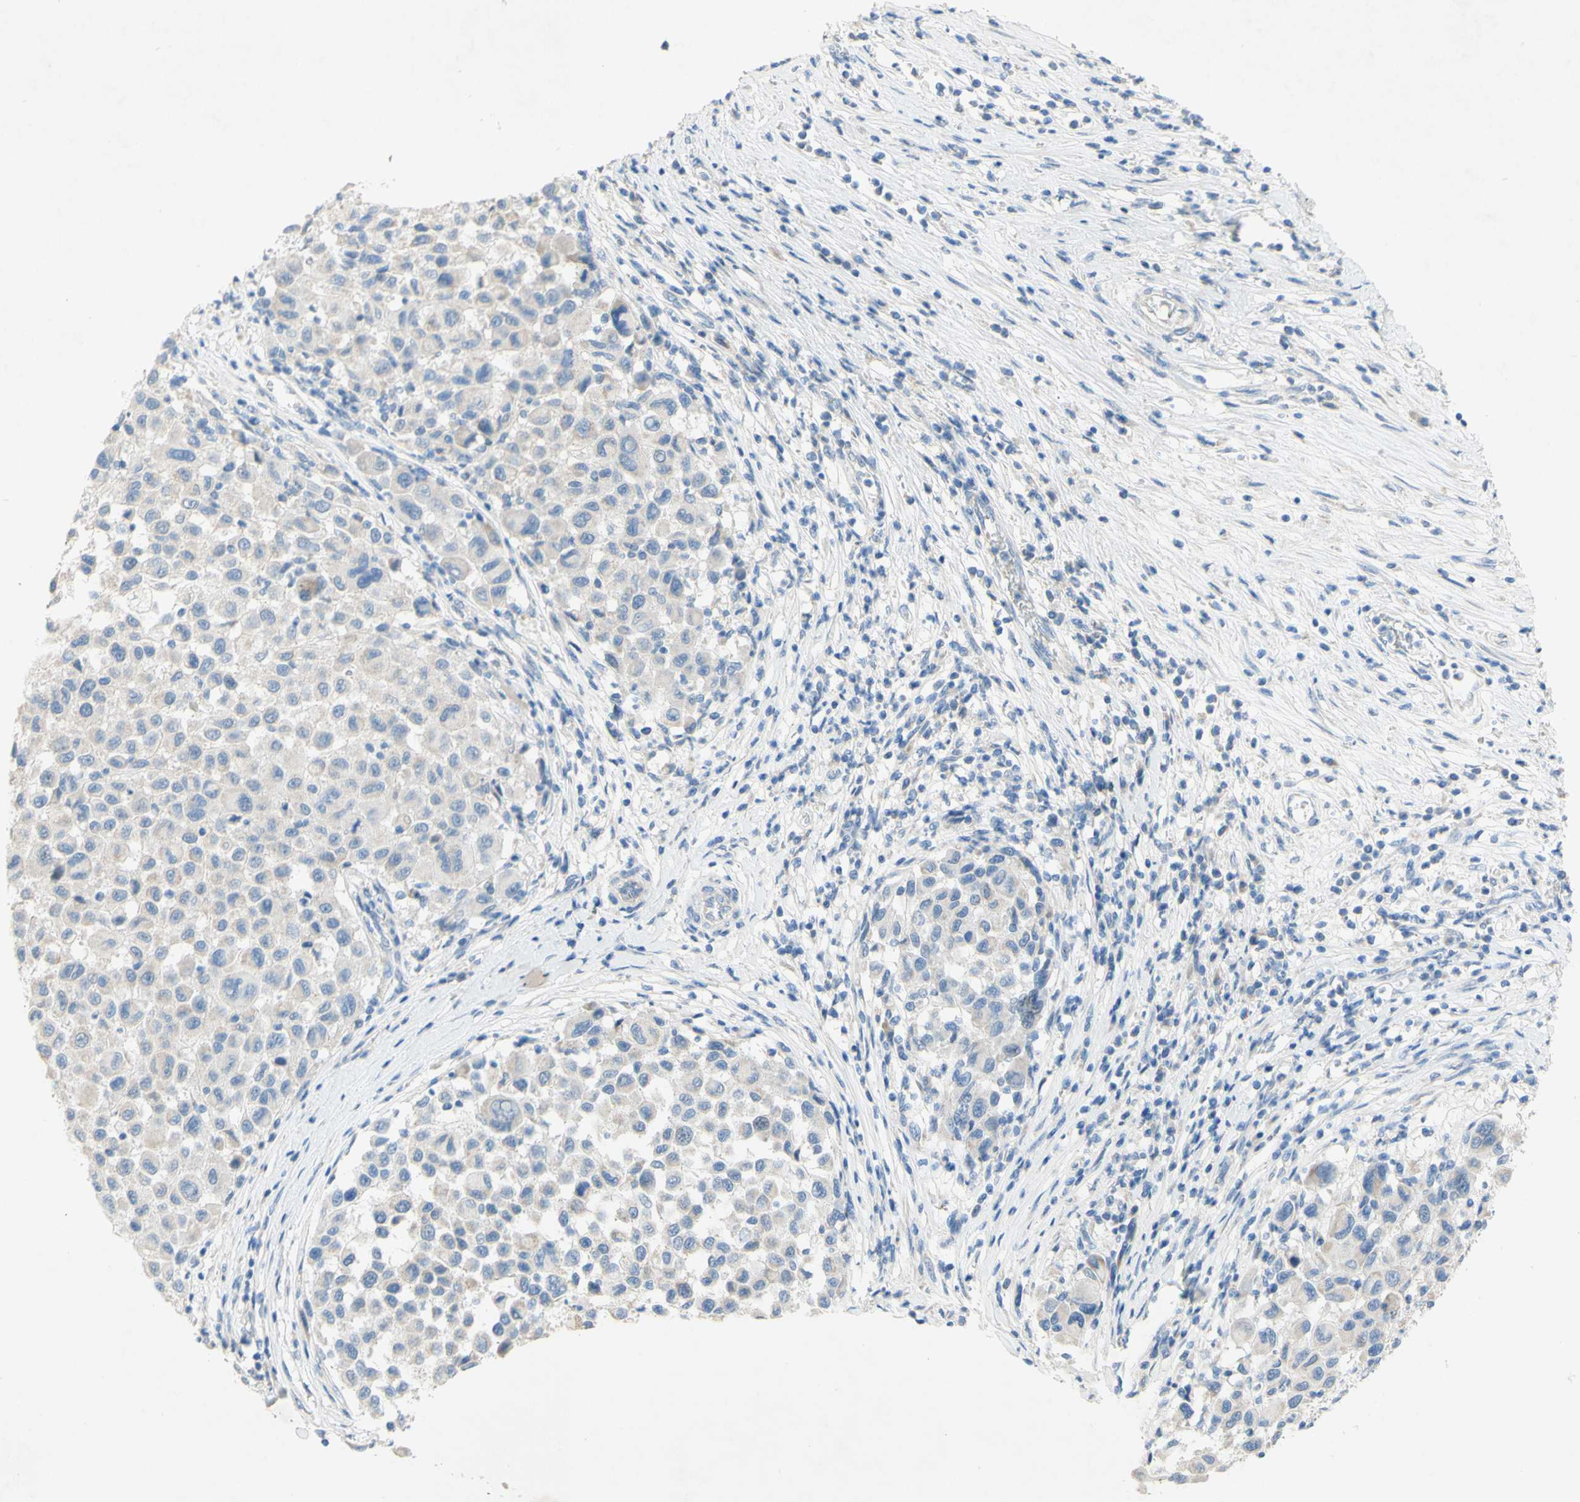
{"staining": {"intensity": "negative", "quantity": "none", "location": "none"}, "tissue": "melanoma", "cell_type": "Tumor cells", "image_type": "cancer", "snomed": [{"axis": "morphology", "description": "Malignant melanoma, Metastatic site"}, {"axis": "topography", "description": "Lymph node"}], "caption": "Tumor cells show no significant positivity in melanoma.", "gene": "ACADL", "patient": {"sex": "male", "age": 61}}